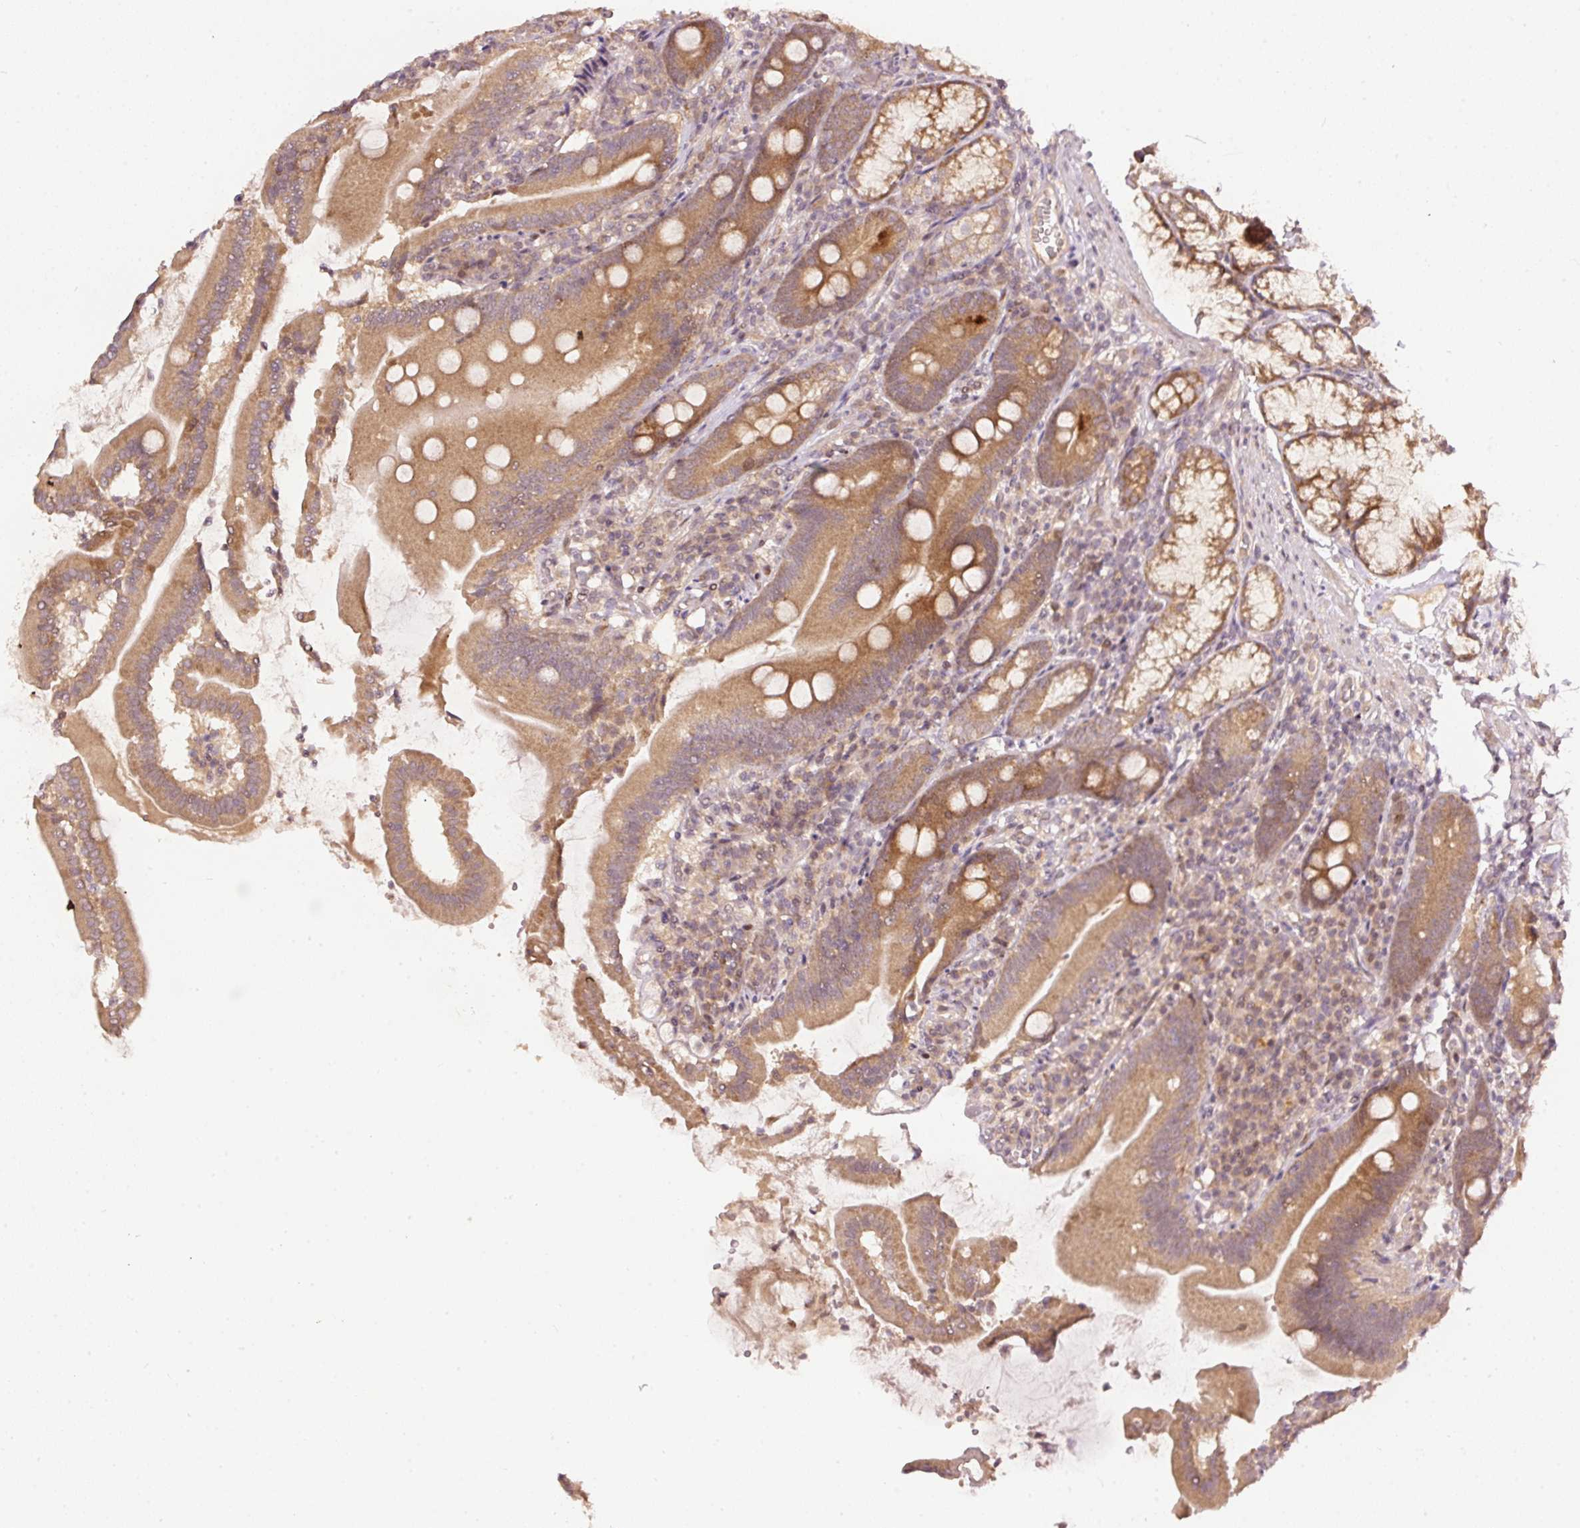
{"staining": {"intensity": "moderate", "quantity": ">75%", "location": "cytoplasmic/membranous"}, "tissue": "duodenum", "cell_type": "Glandular cells", "image_type": "normal", "snomed": [{"axis": "morphology", "description": "Normal tissue, NOS"}, {"axis": "topography", "description": "Duodenum"}], "caption": "Approximately >75% of glandular cells in normal duodenum reveal moderate cytoplasmic/membranous protein staining as visualized by brown immunohistochemical staining.", "gene": "PCDHB1", "patient": {"sex": "female", "age": 67}}